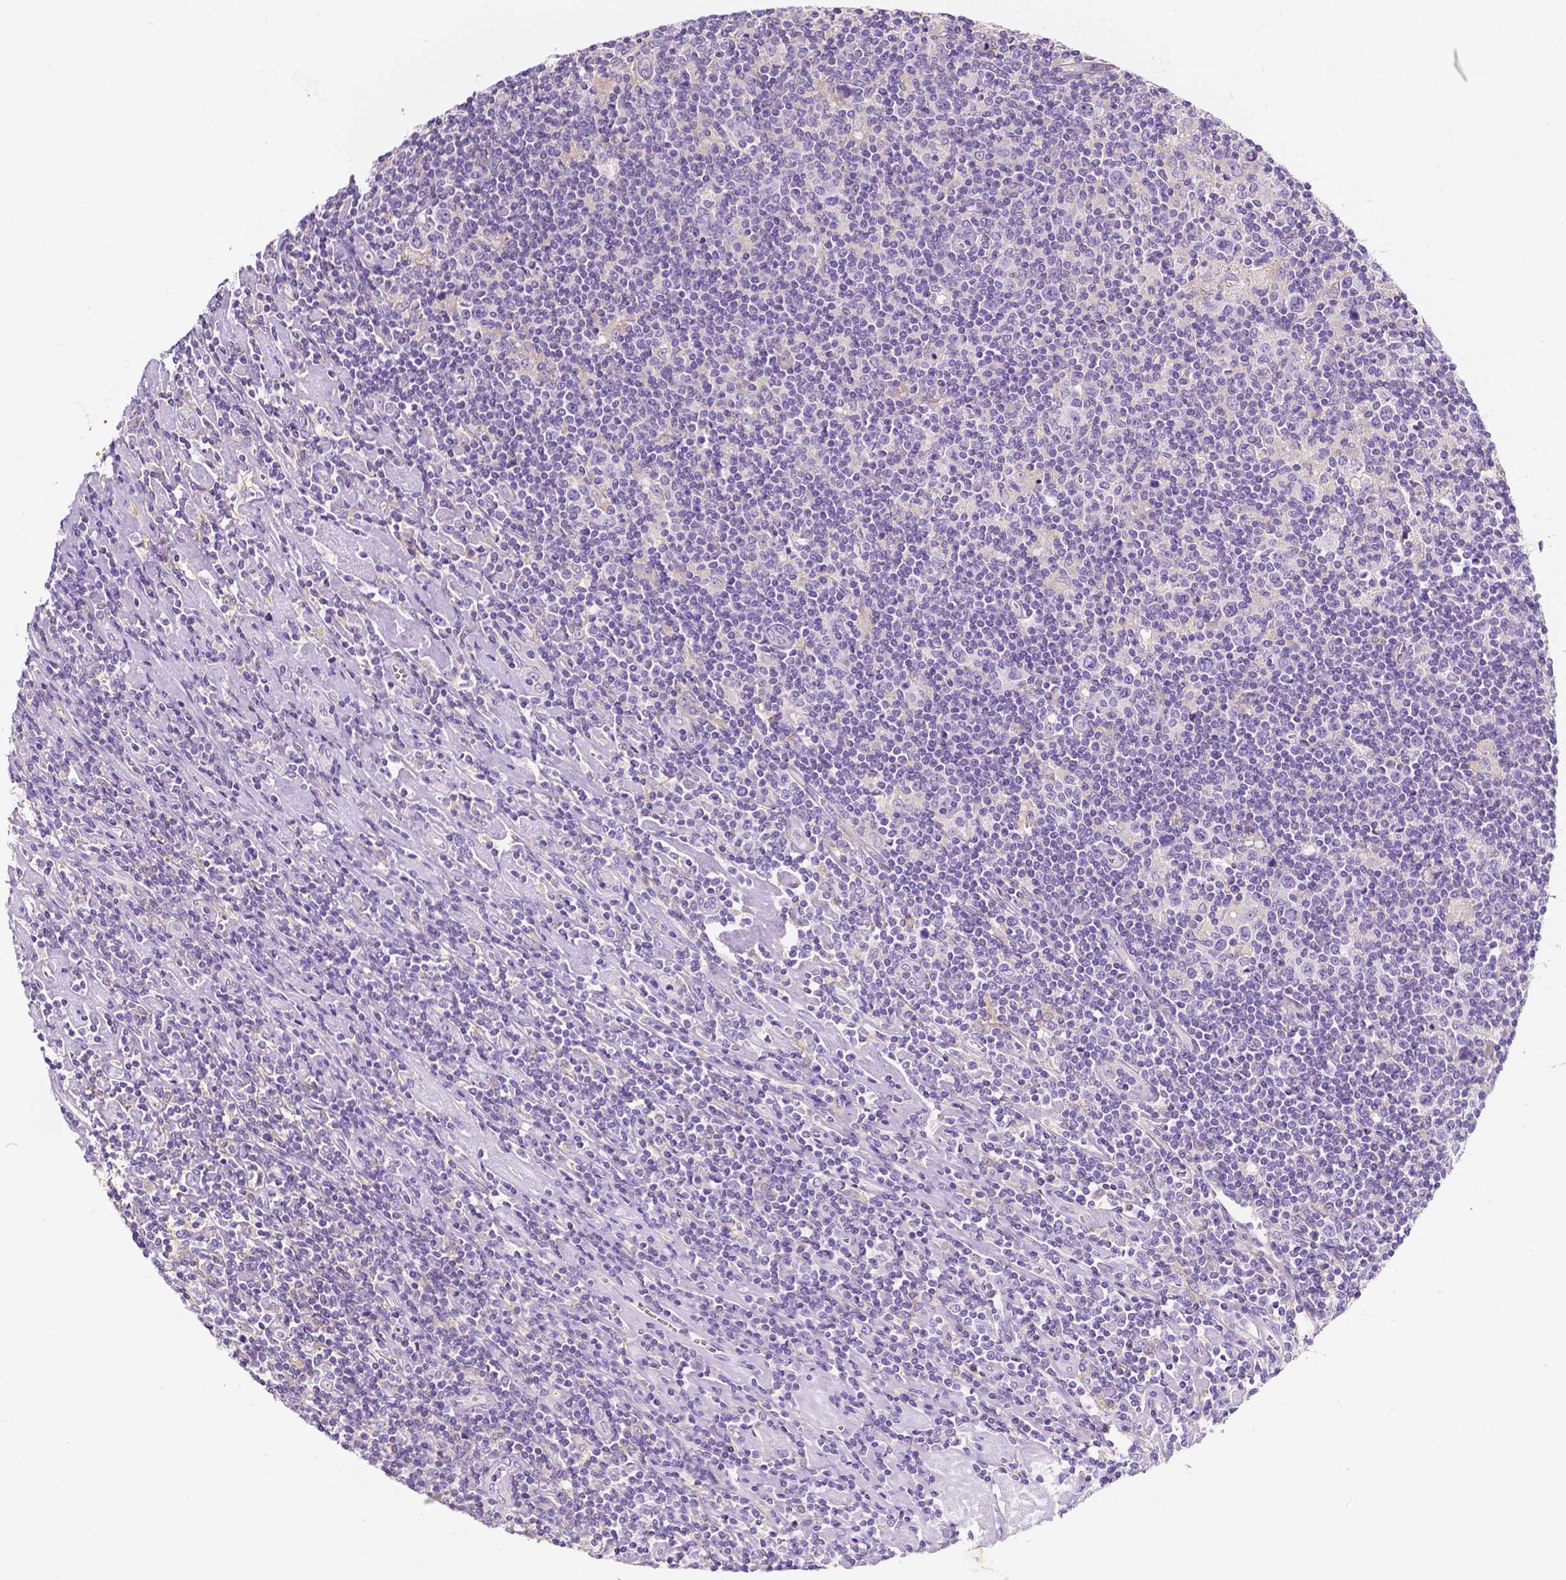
{"staining": {"intensity": "negative", "quantity": "none", "location": "none"}, "tissue": "lymphoma", "cell_type": "Tumor cells", "image_type": "cancer", "snomed": [{"axis": "morphology", "description": "Hodgkin's disease, NOS"}, {"axis": "topography", "description": "Lymph node"}], "caption": "IHC histopathology image of Hodgkin's disease stained for a protein (brown), which demonstrates no positivity in tumor cells.", "gene": "SIRT2", "patient": {"sex": "male", "age": 40}}